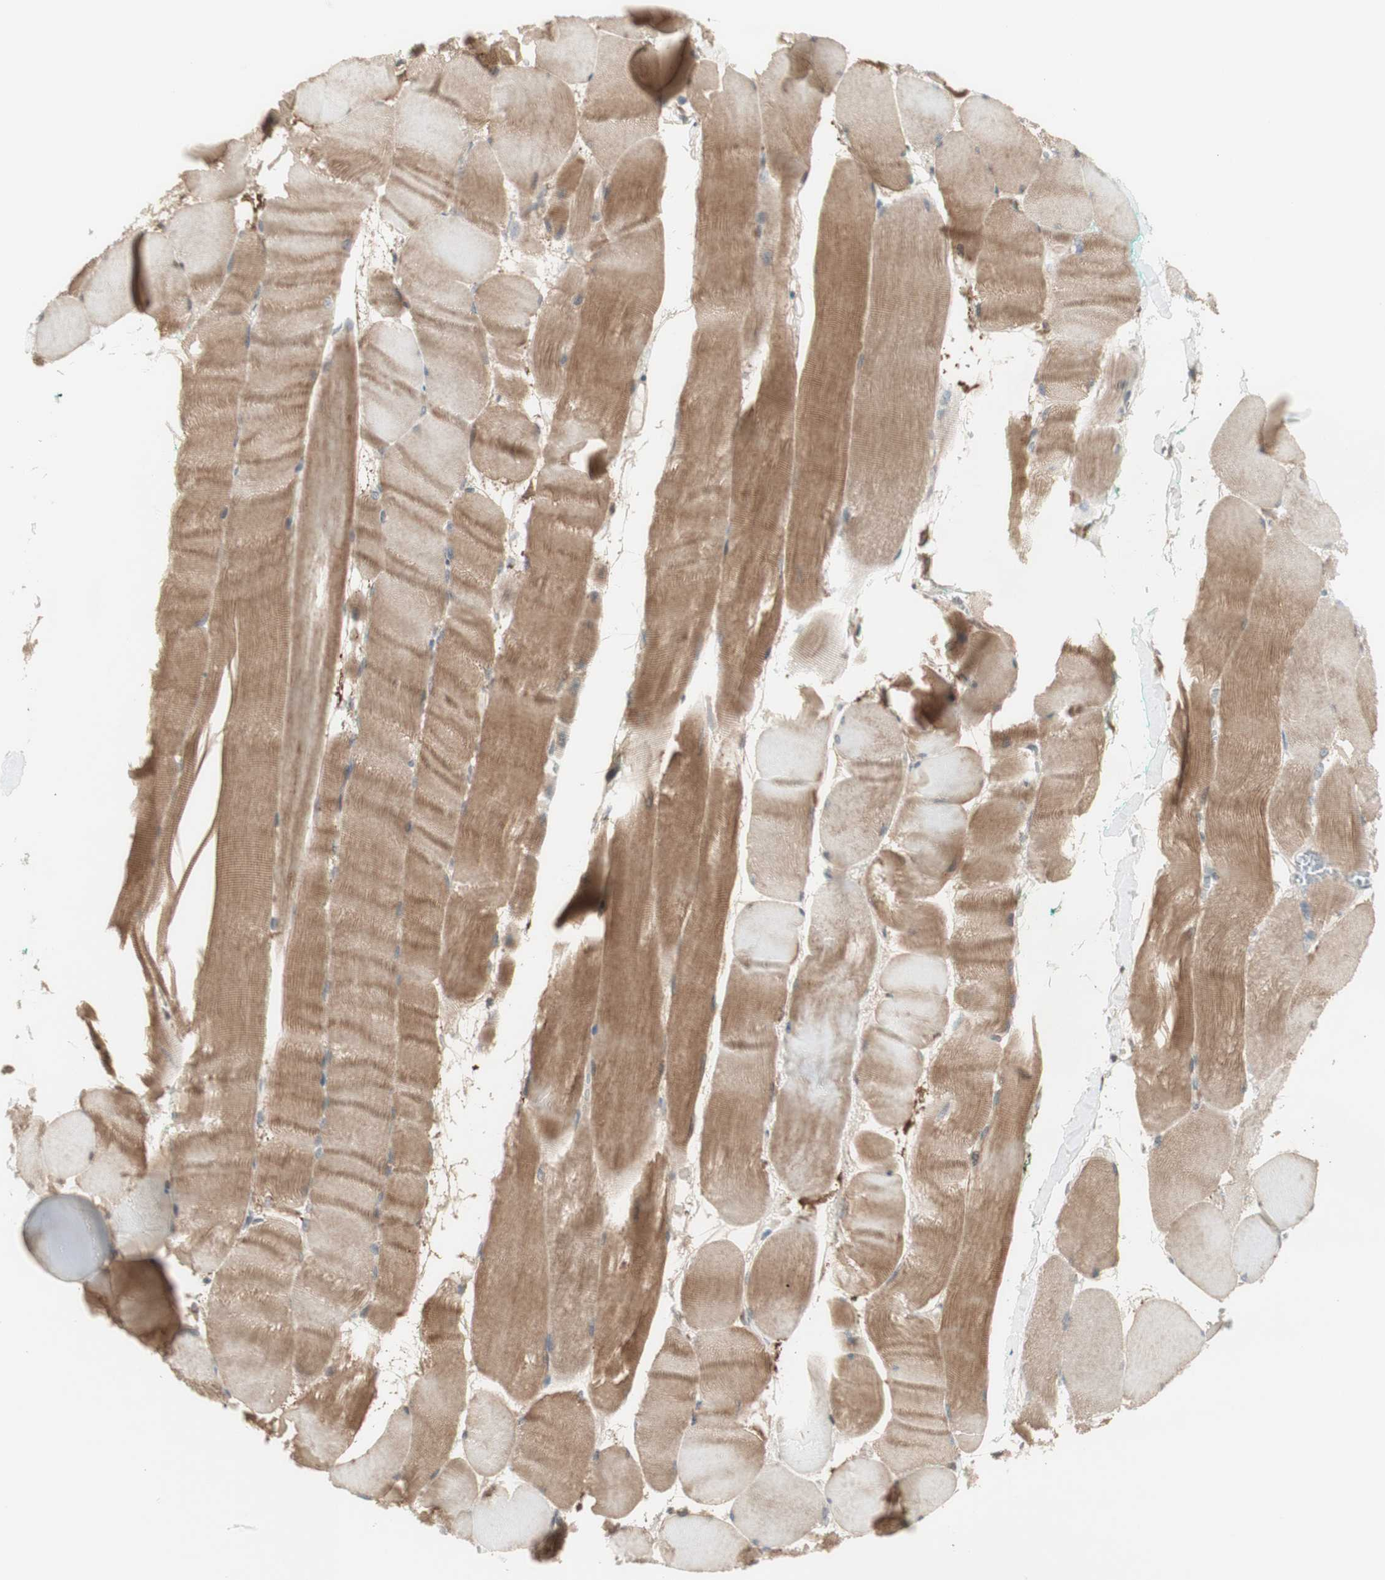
{"staining": {"intensity": "moderate", "quantity": ">75%", "location": "cytoplasmic/membranous"}, "tissue": "skeletal muscle", "cell_type": "Myocytes", "image_type": "normal", "snomed": [{"axis": "morphology", "description": "Normal tissue, NOS"}, {"axis": "morphology", "description": "Squamous cell carcinoma, NOS"}, {"axis": "topography", "description": "Skeletal muscle"}], "caption": "Skeletal muscle stained with immunohistochemistry demonstrates moderate cytoplasmic/membranous expression in about >75% of myocytes.", "gene": "GAPT", "patient": {"sex": "male", "age": 51}}